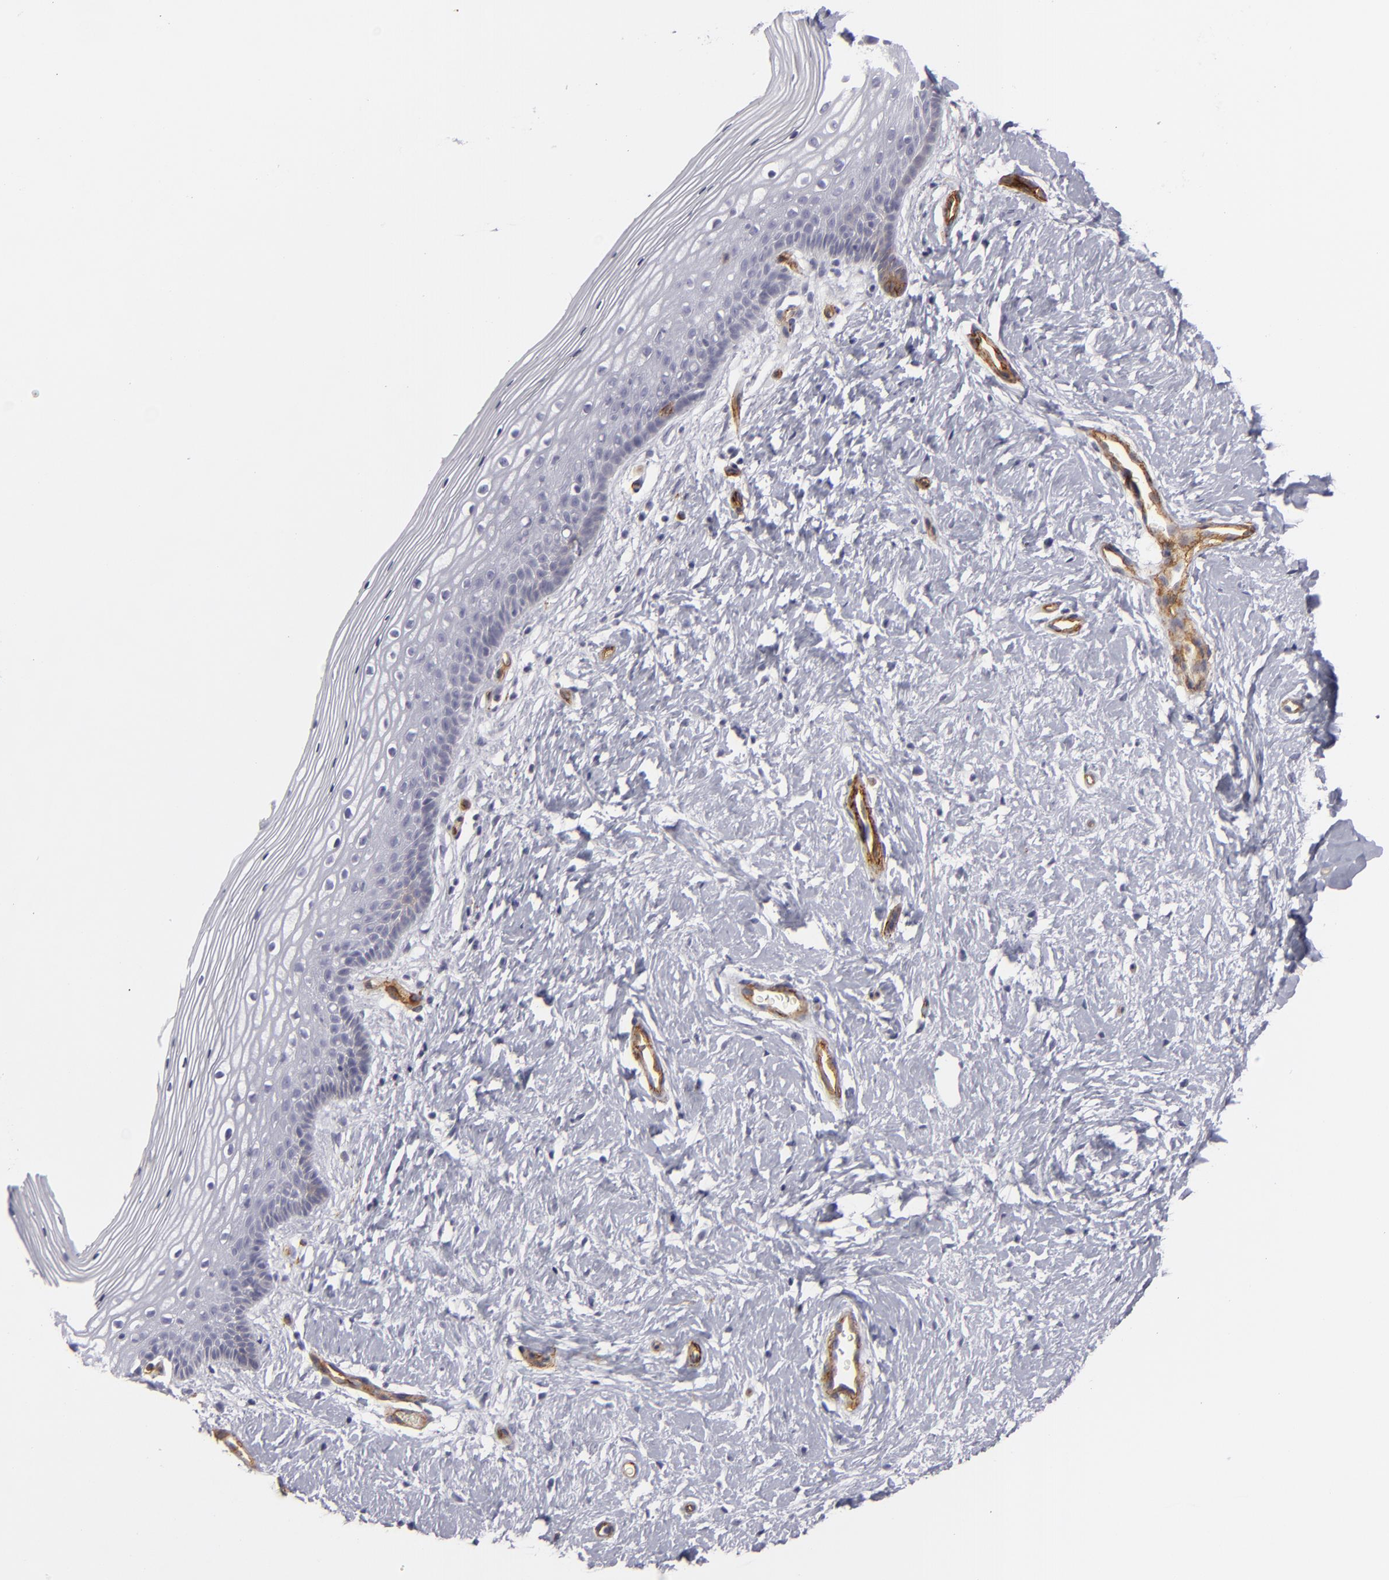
{"staining": {"intensity": "weak", "quantity": "<25%", "location": "cytoplasmic/membranous"}, "tissue": "vagina", "cell_type": "Squamous epithelial cells", "image_type": "normal", "snomed": [{"axis": "morphology", "description": "Normal tissue, NOS"}, {"axis": "topography", "description": "Vagina"}], "caption": "The photomicrograph exhibits no staining of squamous epithelial cells in normal vagina.", "gene": "MCAM", "patient": {"sex": "female", "age": 46}}